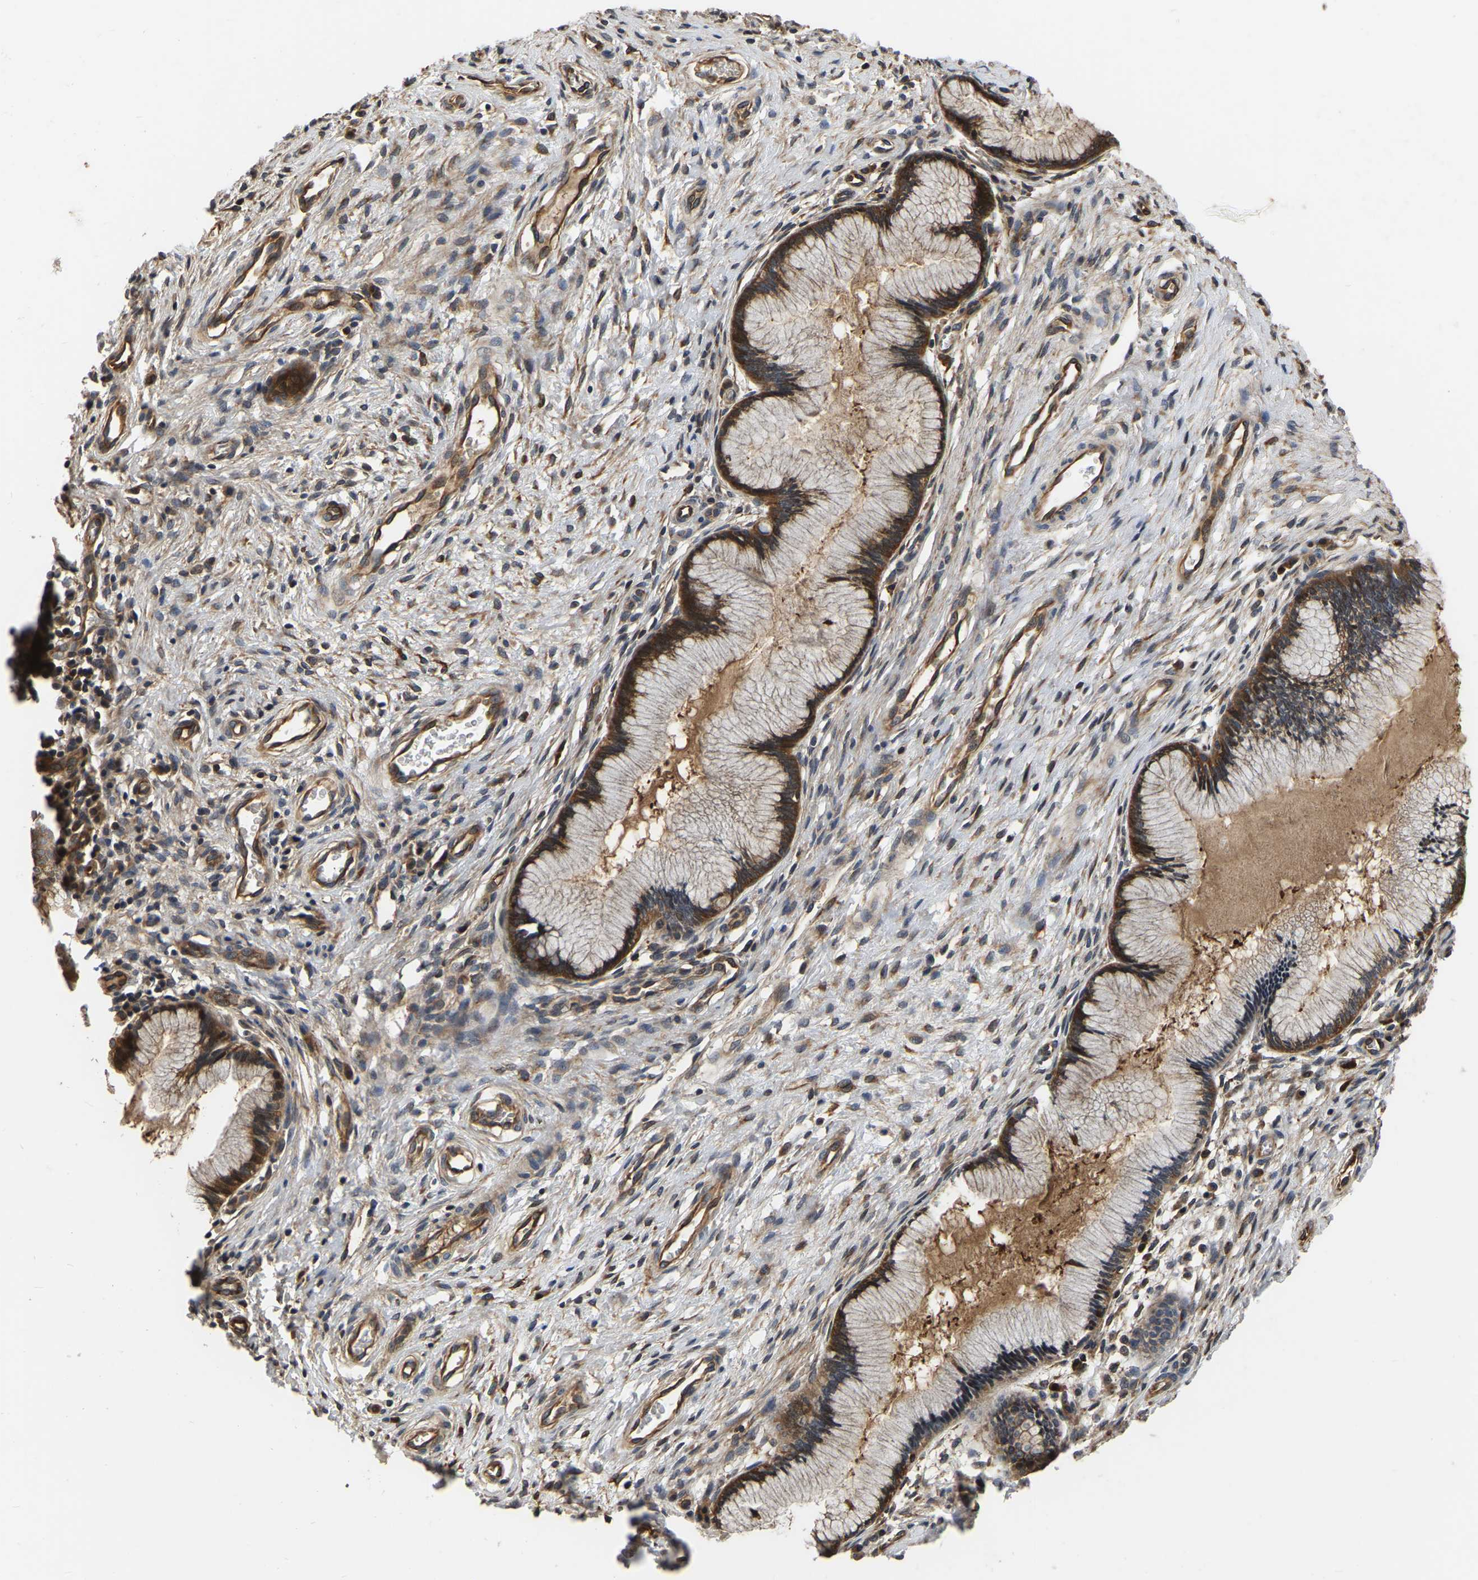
{"staining": {"intensity": "moderate", "quantity": ">75%", "location": "cytoplasmic/membranous"}, "tissue": "cervix", "cell_type": "Glandular cells", "image_type": "normal", "snomed": [{"axis": "morphology", "description": "Normal tissue, NOS"}, {"axis": "topography", "description": "Cervix"}], "caption": "This micrograph exhibits immunohistochemistry staining of normal cervix, with medium moderate cytoplasmic/membranous expression in approximately >75% of glandular cells.", "gene": "GARS1", "patient": {"sex": "female", "age": 55}}